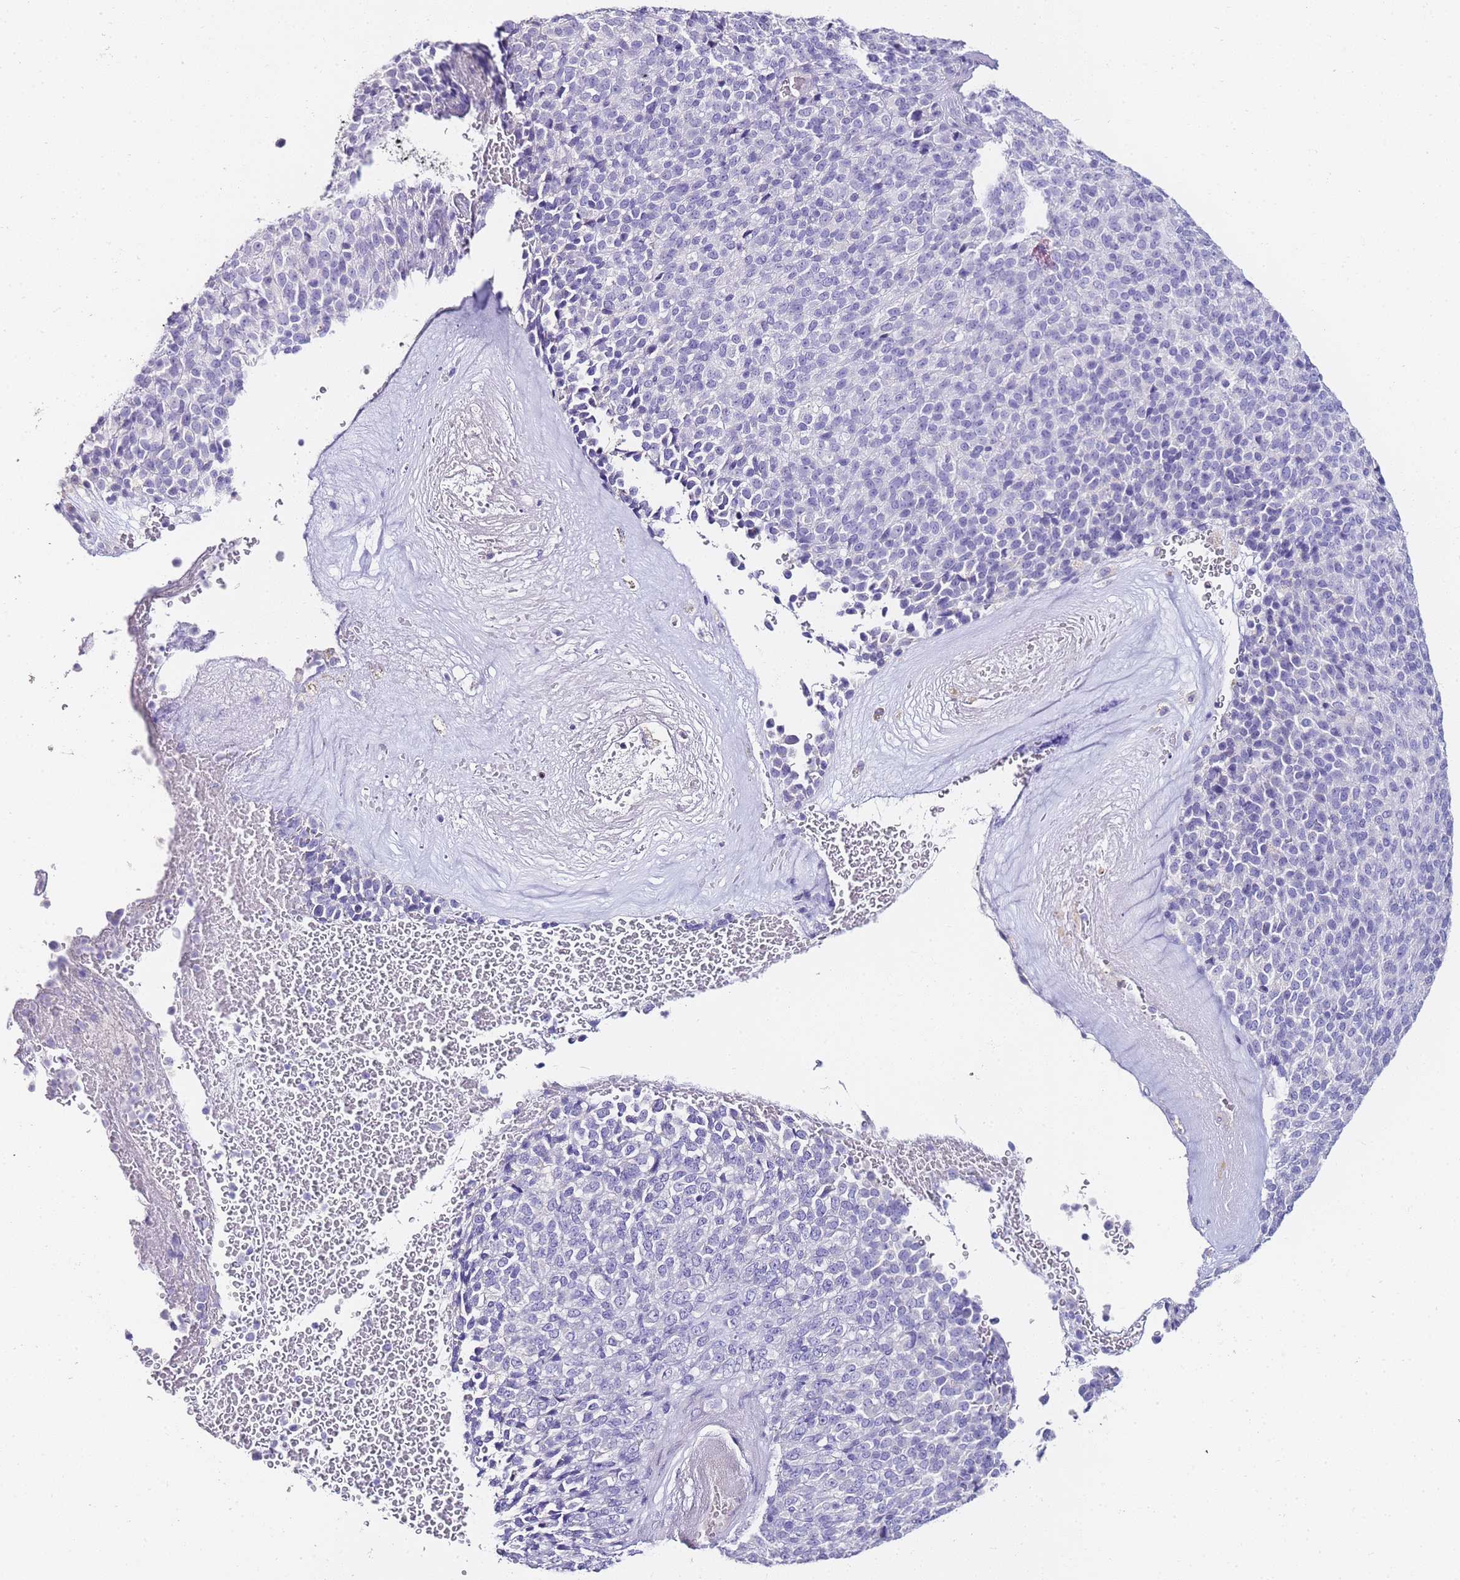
{"staining": {"intensity": "negative", "quantity": "none", "location": "none"}, "tissue": "melanoma", "cell_type": "Tumor cells", "image_type": "cancer", "snomed": [{"axis": "morphology", "description": "Malignant melanoma, Metastatic site"}, {"axis": "topography", "description": "Brain"}], "caption": "Tumor cells are negative for protein expression in human malignant melanoma (metastatic site).", "gene": "DPP4", "patient": {"sex": "female", "age": 56}}